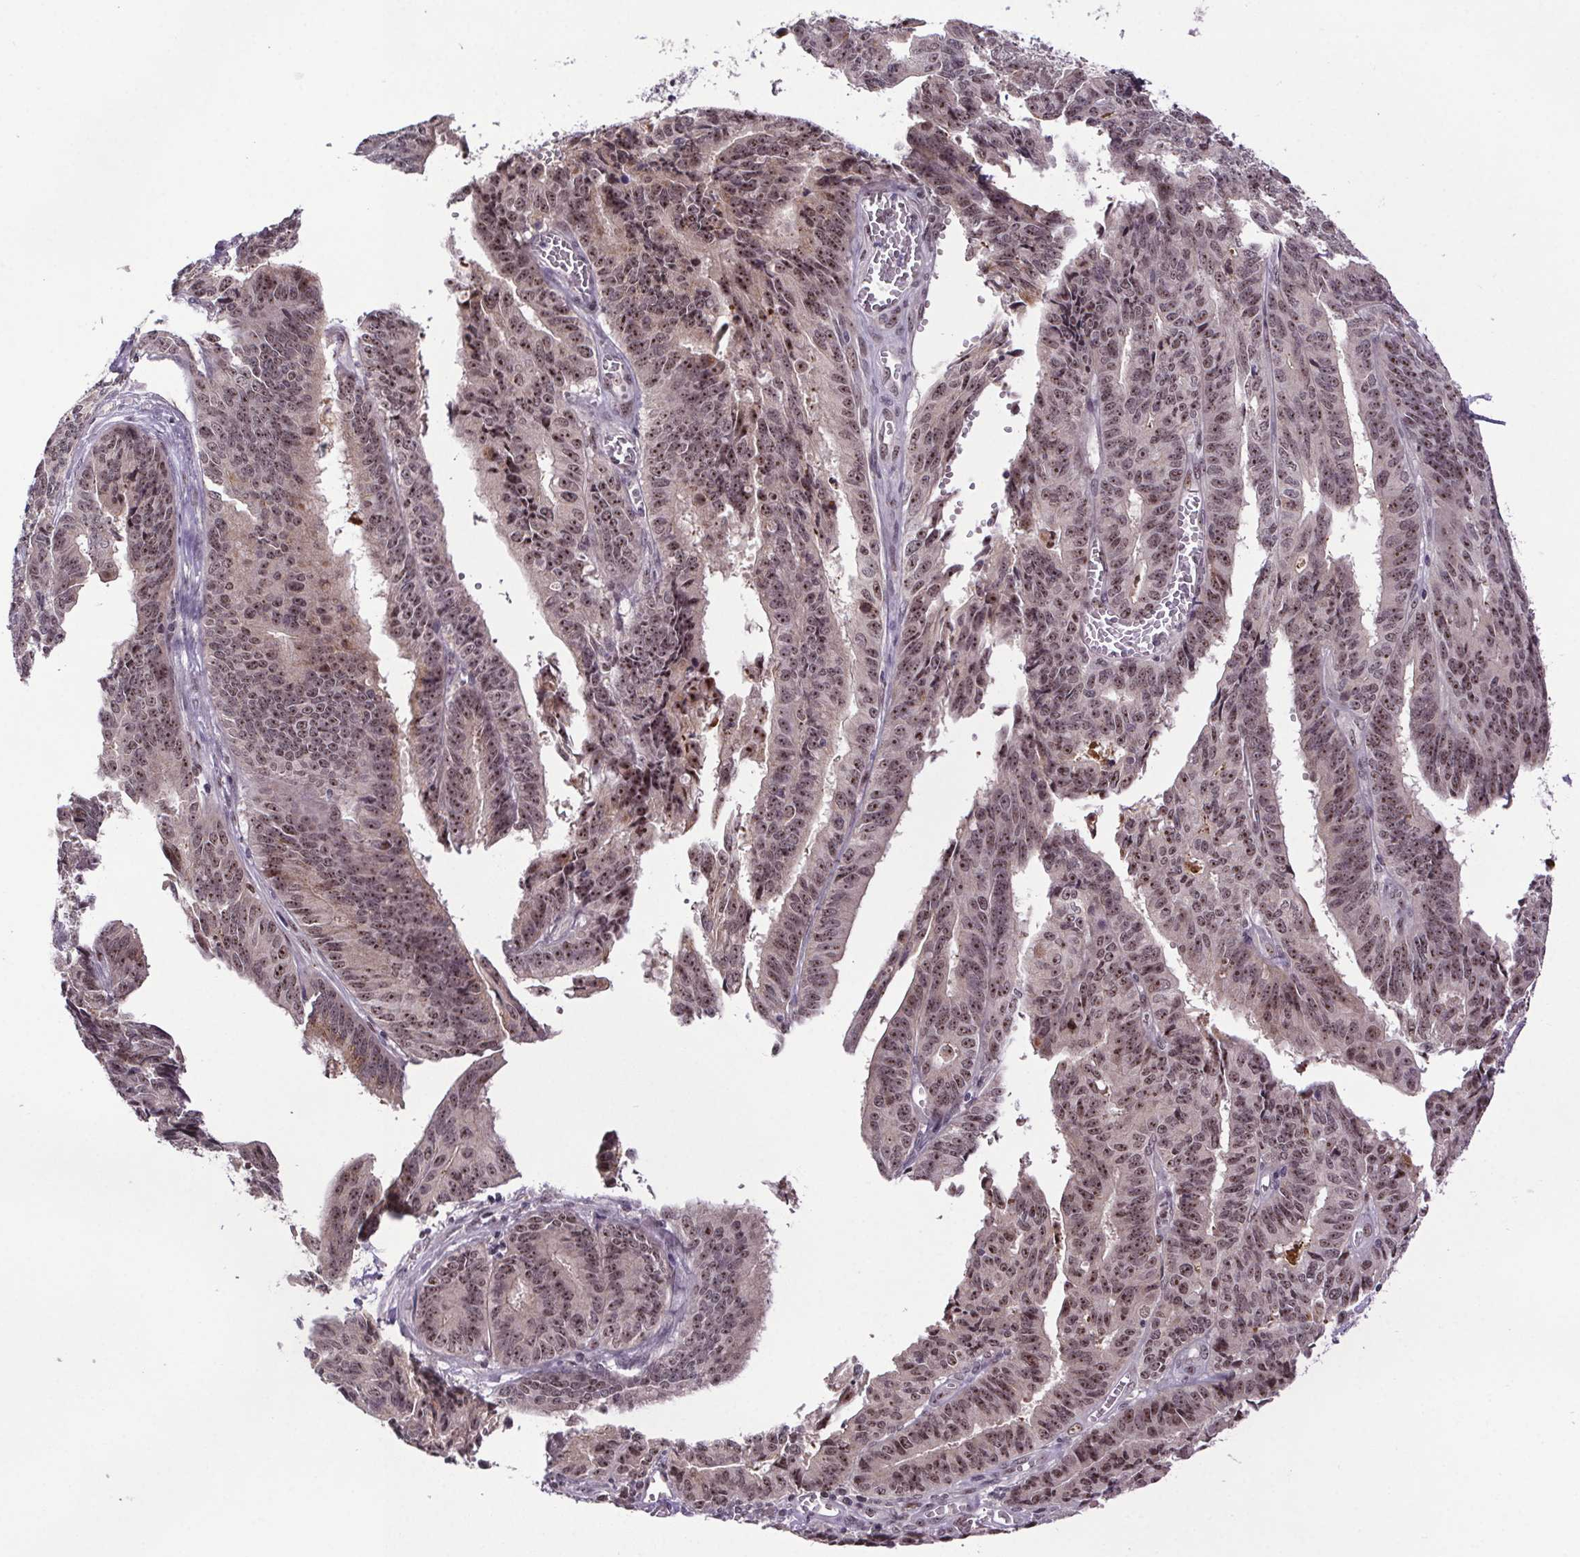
{"staining": {"intensity": "moderate", "quantity": ">75%", "location": "nuclear"}, "tissue": "endometrial cancer", "cell_type": "Tumor cells", "image_type": "cancer", "snomed": [{"axis": "morphology", "description": "Adenocarcinoma, NOS"}, {"axis": "topography", "description": "Endometrium"}], "caption": "DAB (3,3'-diaminobenzidine) immunohistochemical staining of human endometrial cancer (adenocarcinoma) displays moderate nuclear protein positivity in about >75% of tumor cells.", "gene": "ATMIN", "patient": {"sex": "female", "age": 65}}